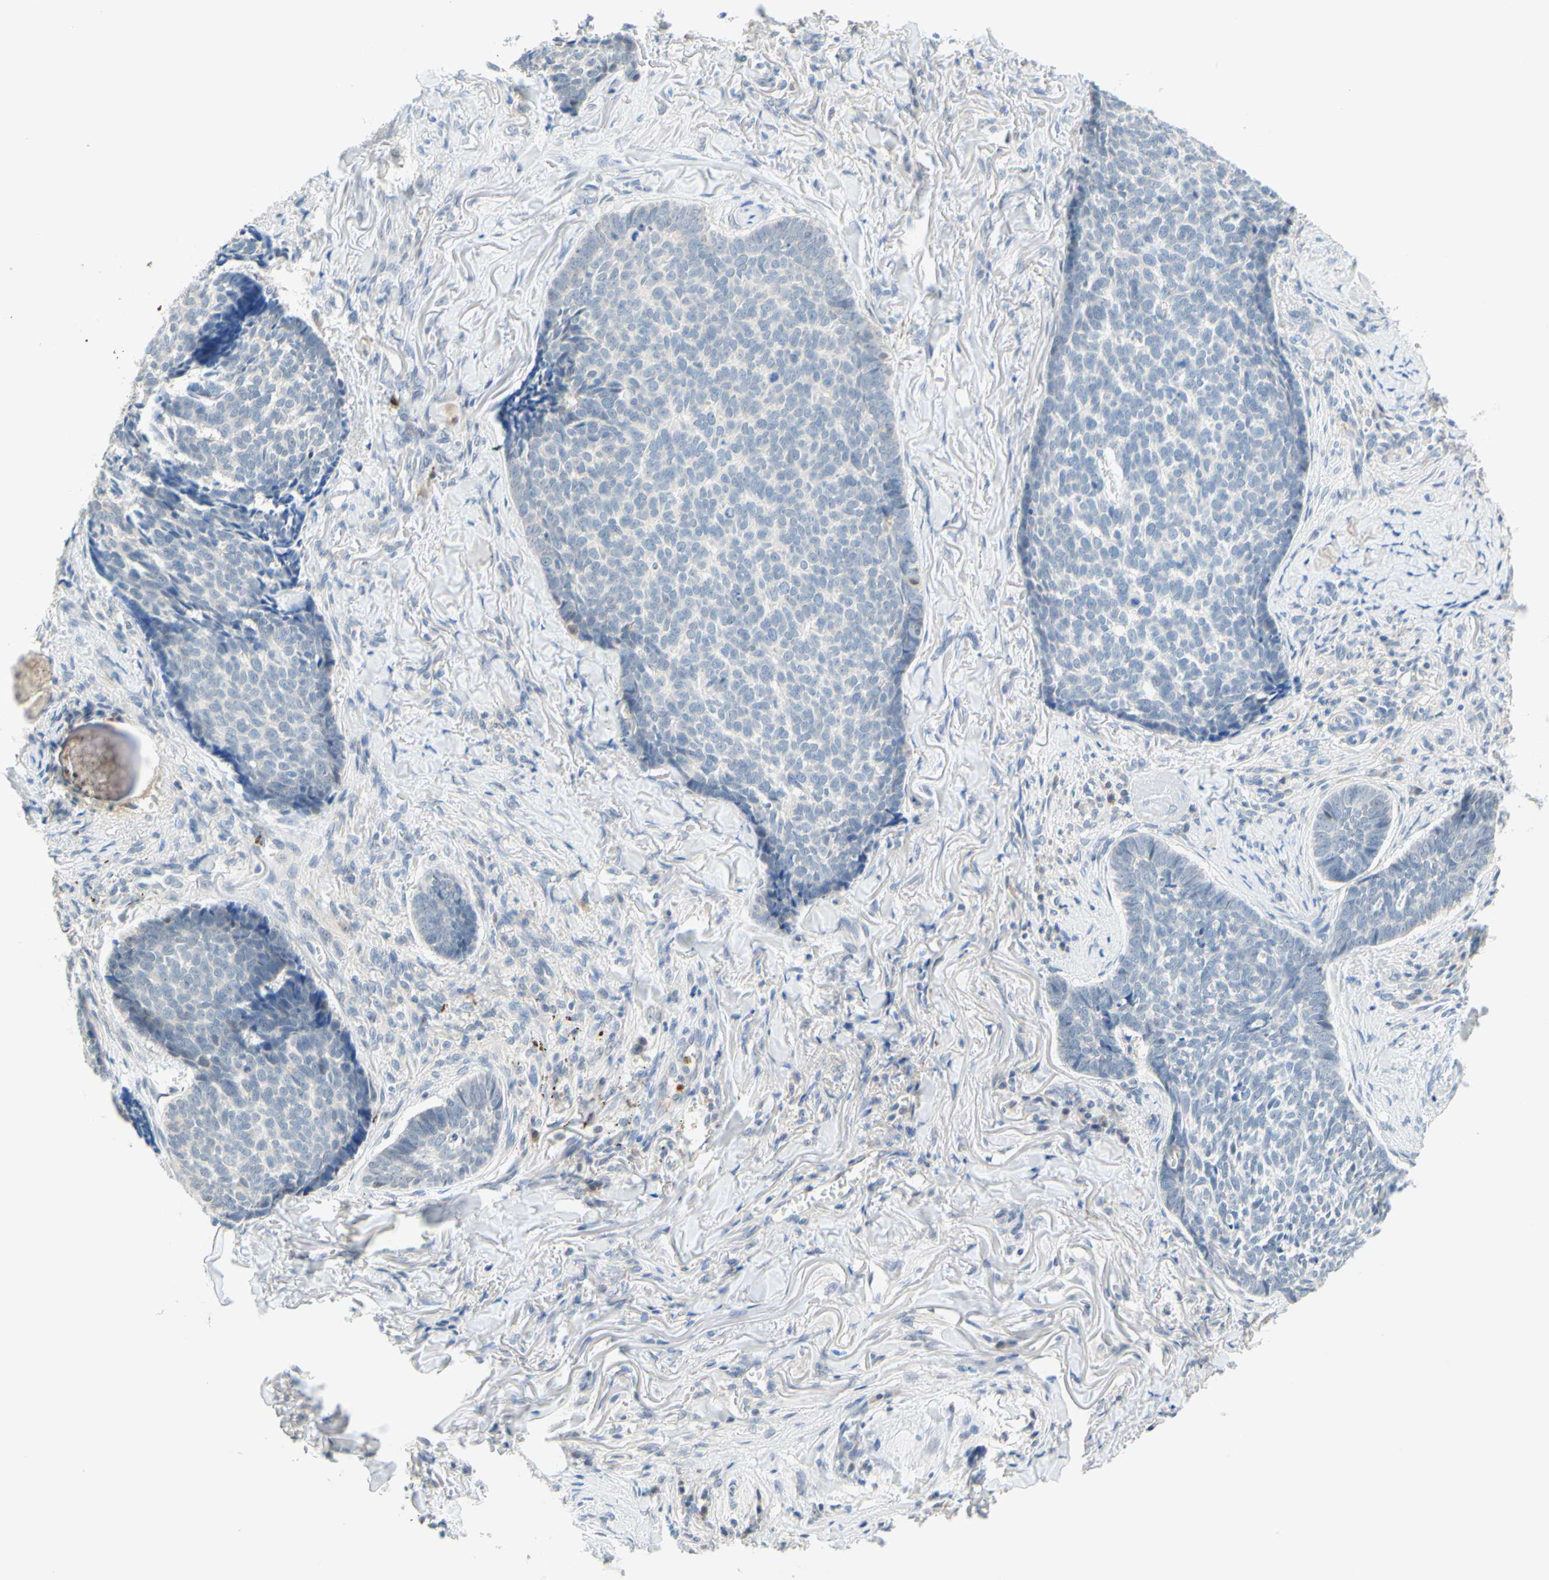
{"staining": {"intensity": "negative", "quantity": "none", "location": "none"}, "tissue": "skin cancer", "cell_type": "Tumor cells", "image_type": "cancer", "snomed": [{"axis": "morphology", "description": "Basal cell carcinoma"}, {"axis": "topography", "description": "Skin"}], "caption": "Immunohistochemistry histopathology image of neoplastic tissue: basal cell carcinoma (skin) stained with DAB (3,3'-diaminobenzidine) shows no significant protein staining in tumor cells.", "gene": "TREM2", "patient": {"sex": "male", "age": 84}}